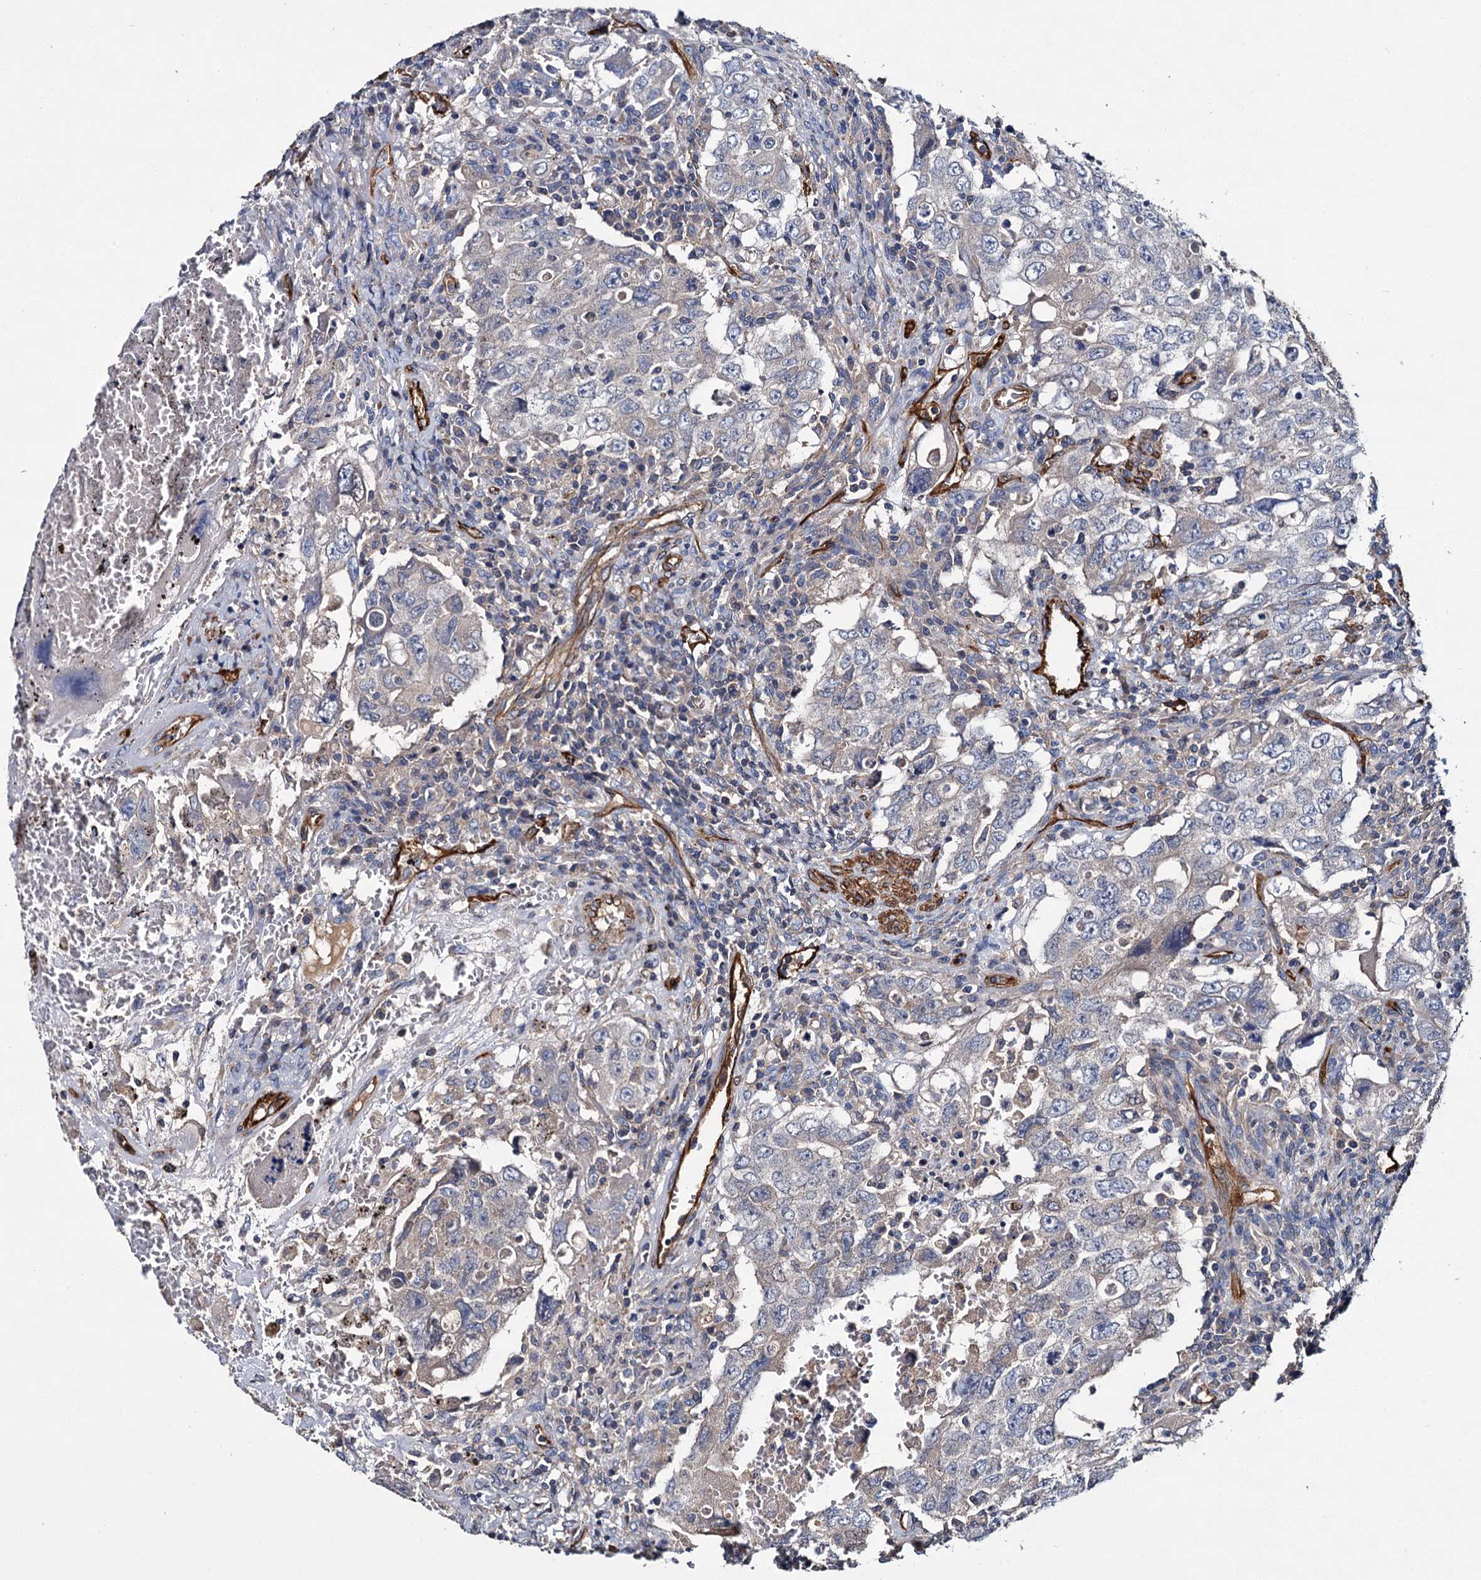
{"staining": {"intensity": "weak", "quantity": "25%-75%", "location": "cytoplasmic/membranous"}, "tissue": "testis cancer", "cell_type": "Tumor cells", "image_type": "cancer", "snomed": [{"axis": "morphology", "description": "Carcinoma, Embryonal, NOS"}, {"axis": "topography", "description": "Testis"}], "caption": "Protein staining of testis embryonal carcinoma tissue exhibits weak cytoplasmic/membranous positivity in approximately 25%-75% of tumor cells.", "gene": "CACNA1C", "patient": {"sex": "male", "age": 26}}